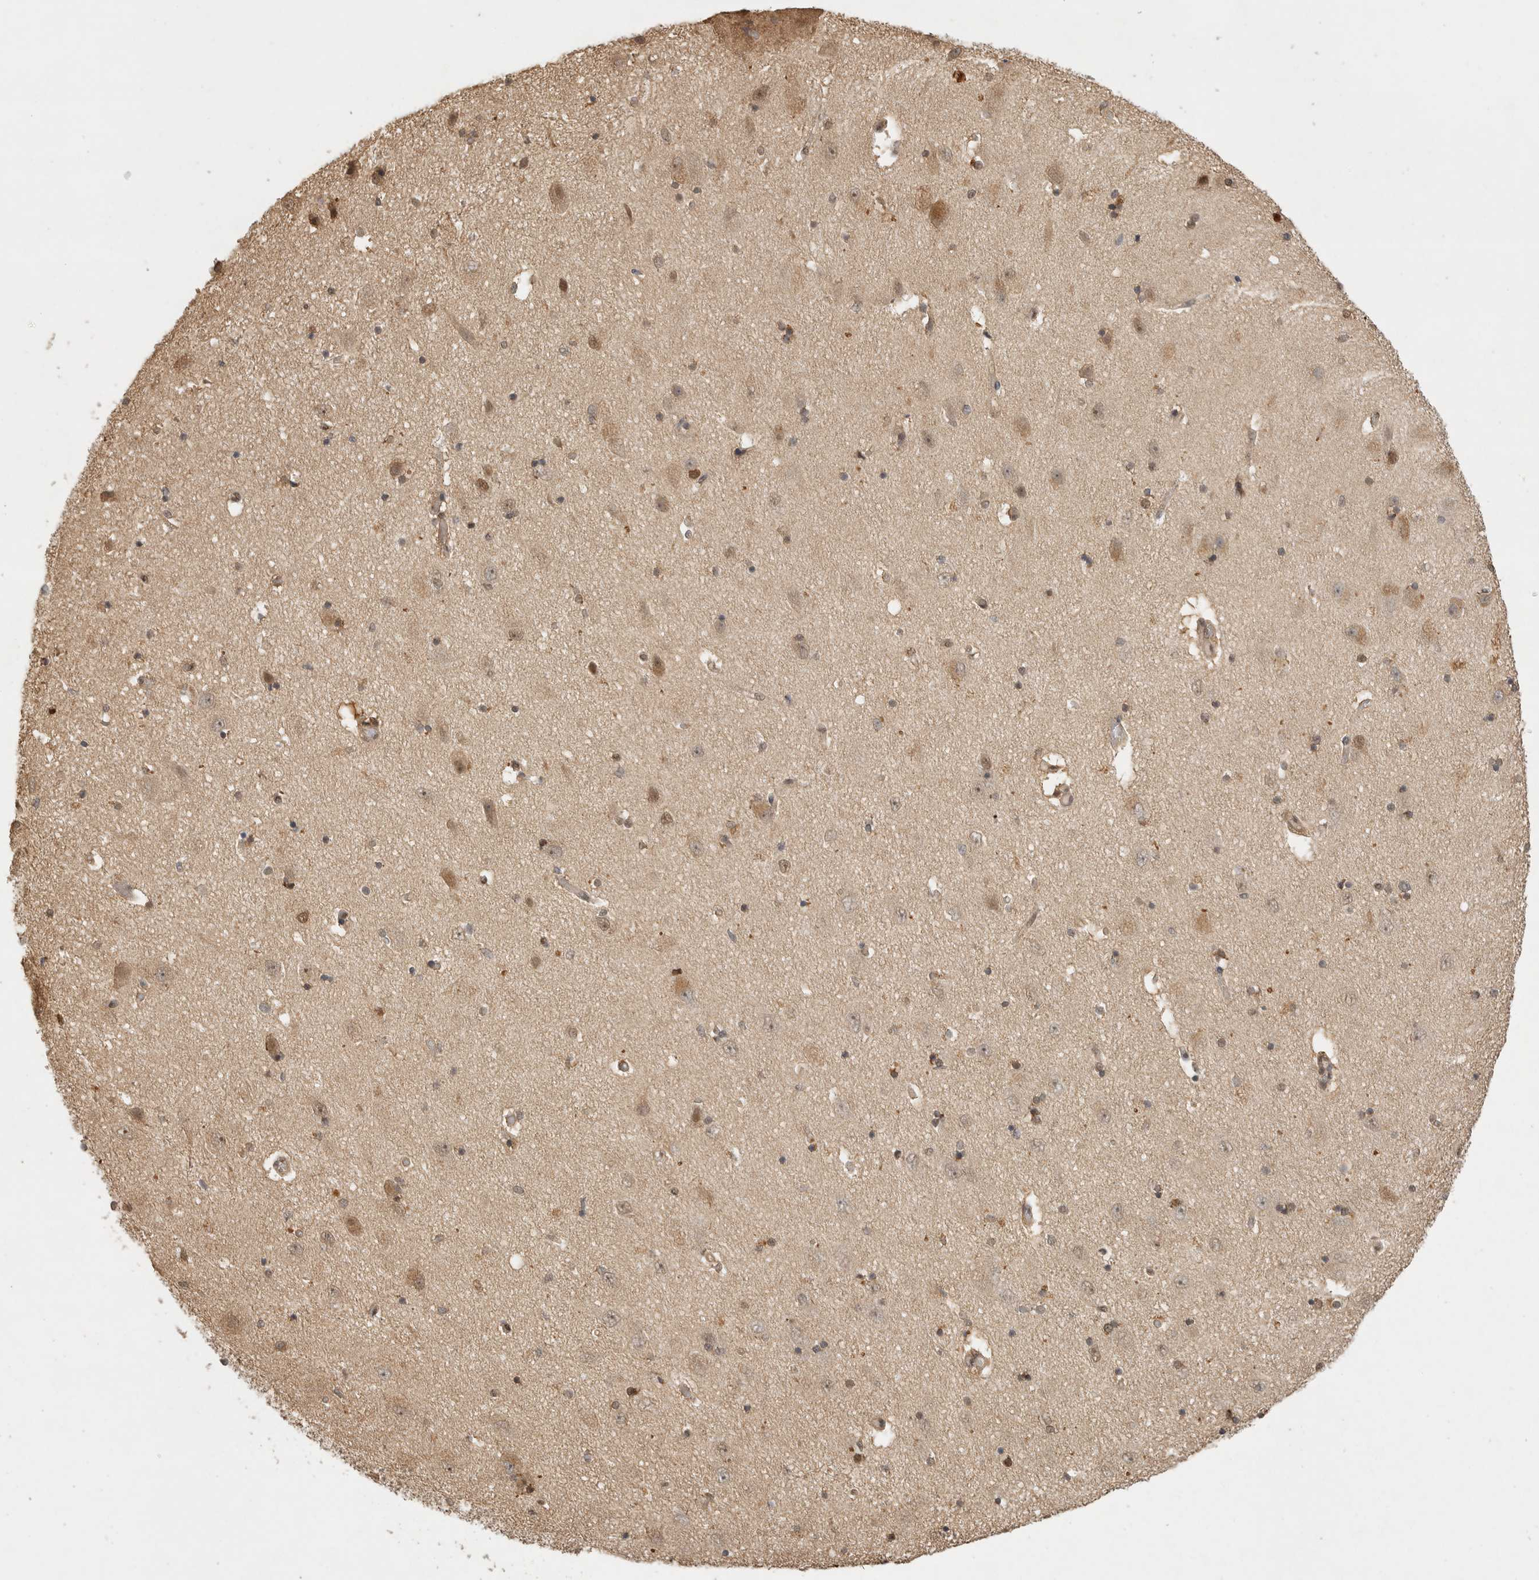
{"staining": {"intensity": "weak", "quantity": "25%-75%", "location": "cytoplasmic/membranous,nuclear"}, "tissue": "hippocampus", "cell_type": "Glial cells", "image_type": "normal", "snomed": [{"axis": "morphology", "description": "Normal tissue, NOS"}, {"axis": "topography", "description": "Hippocampus"}], "caption": "Immunohistochemistry (DAB (3,3'-diaminobenzidine)) staining of benign human hippocampus demonstrates weak cytoplasmic/membranous,nuclear protein expression in about 25%-75% of glial cells. The staining was performed using DAB (3,3'-diaminobenzidine), with brown indicating positive protein expression. Nuclei are stained blue with hematoxylin.", "gene": "DFFA", "patient": {"sex": "female", "age": 54}}